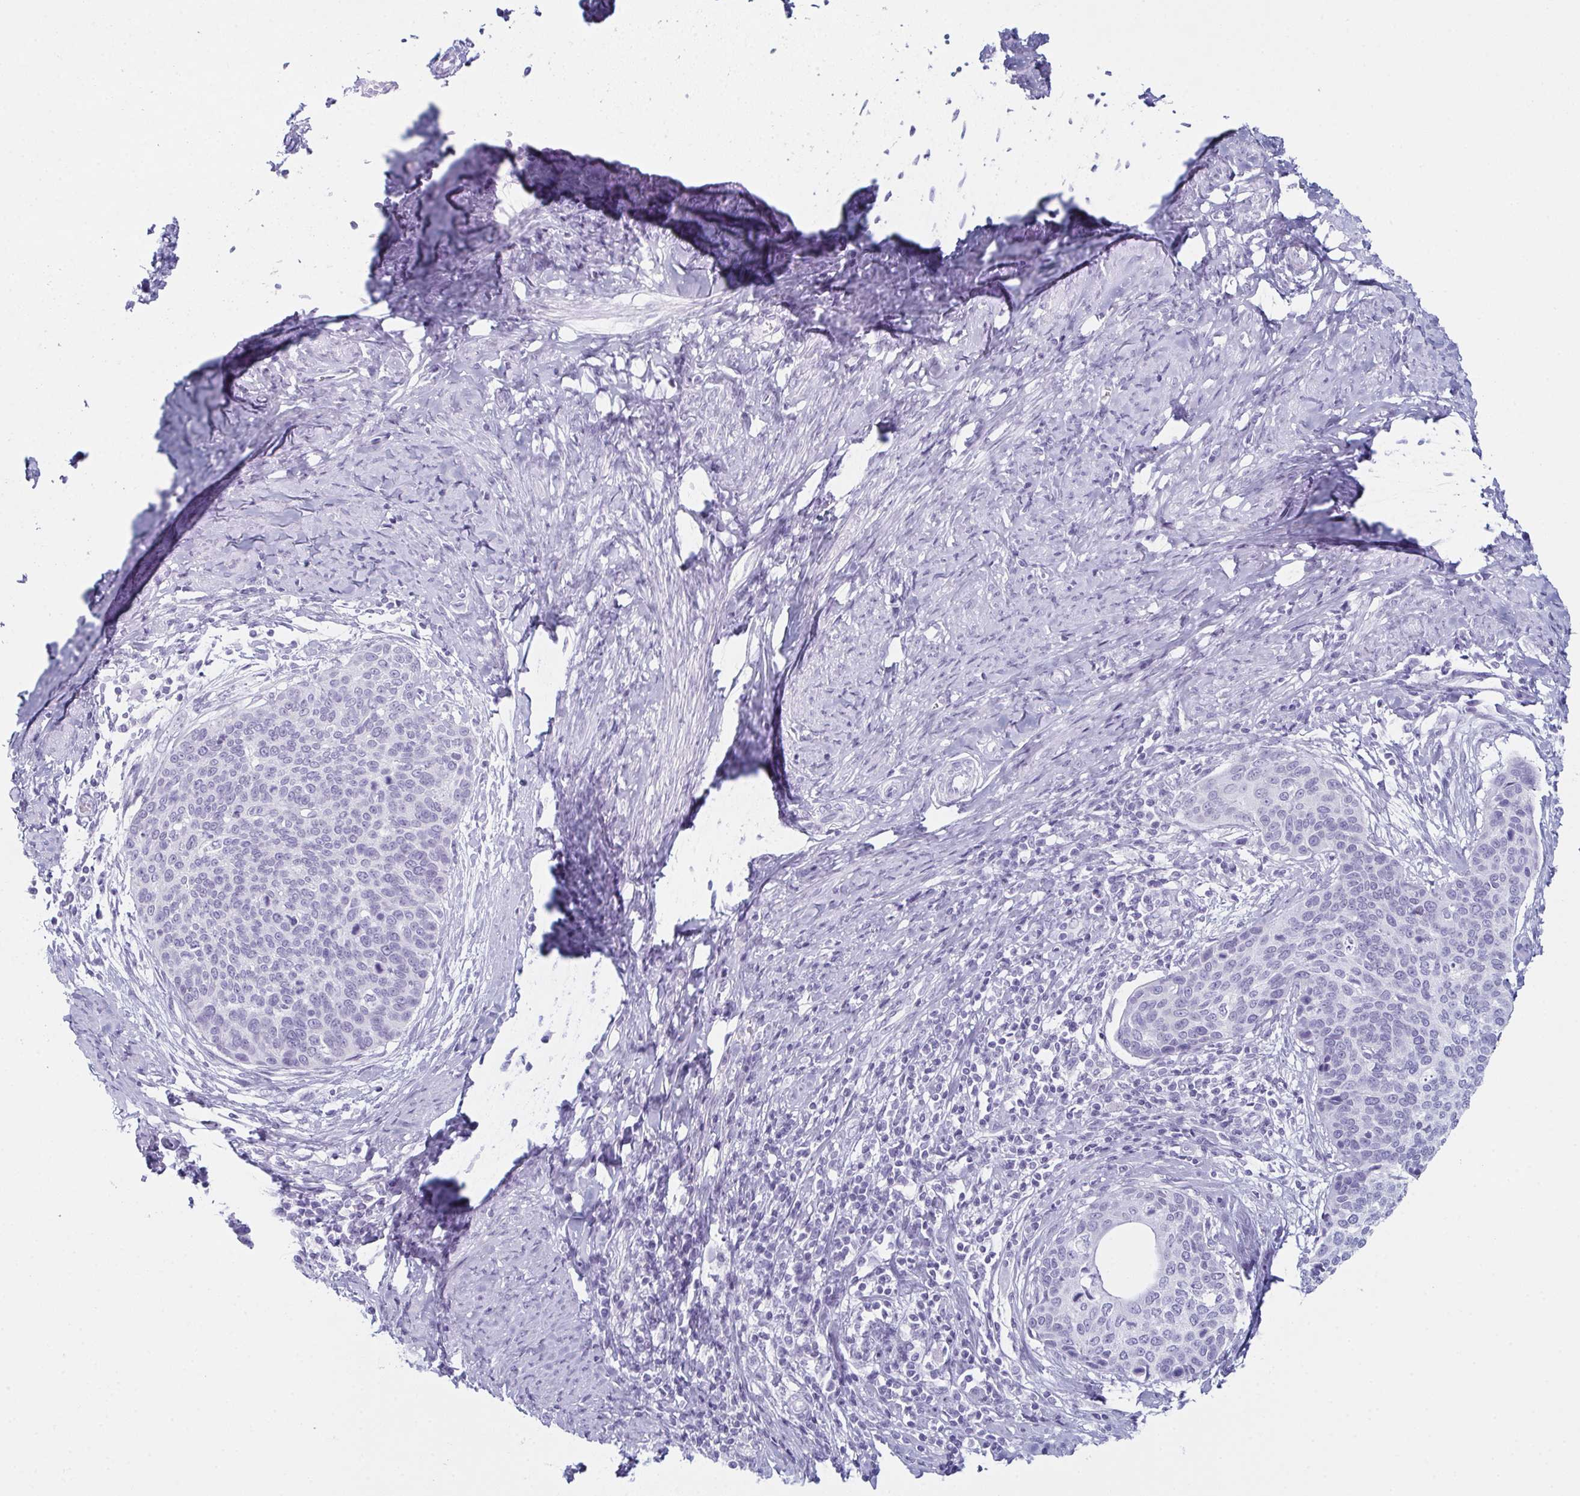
{"staining": {"intensity": "negative", "quantity": "none", "location": "none"}, "tissue": "cervical cancer", "cell_type": "Tumor cells", "image_type": "cancer", "snomed": [{"axis": "morphology", "description": "Squamous cell carcinoma, NOS"}, {"axis": "topography", "description": "Cervix"}], "caption": "High magnification brightfield microscopy of squamous cell carcinoma (cervical) stained with DAB (3,3'-diaminobenzidine) (brown) and counterstained with hematoxylin (blue): tumor cells show no significant staining.", "gene": "ENKUR", "patient": {"sex": "female", "age": 69}}